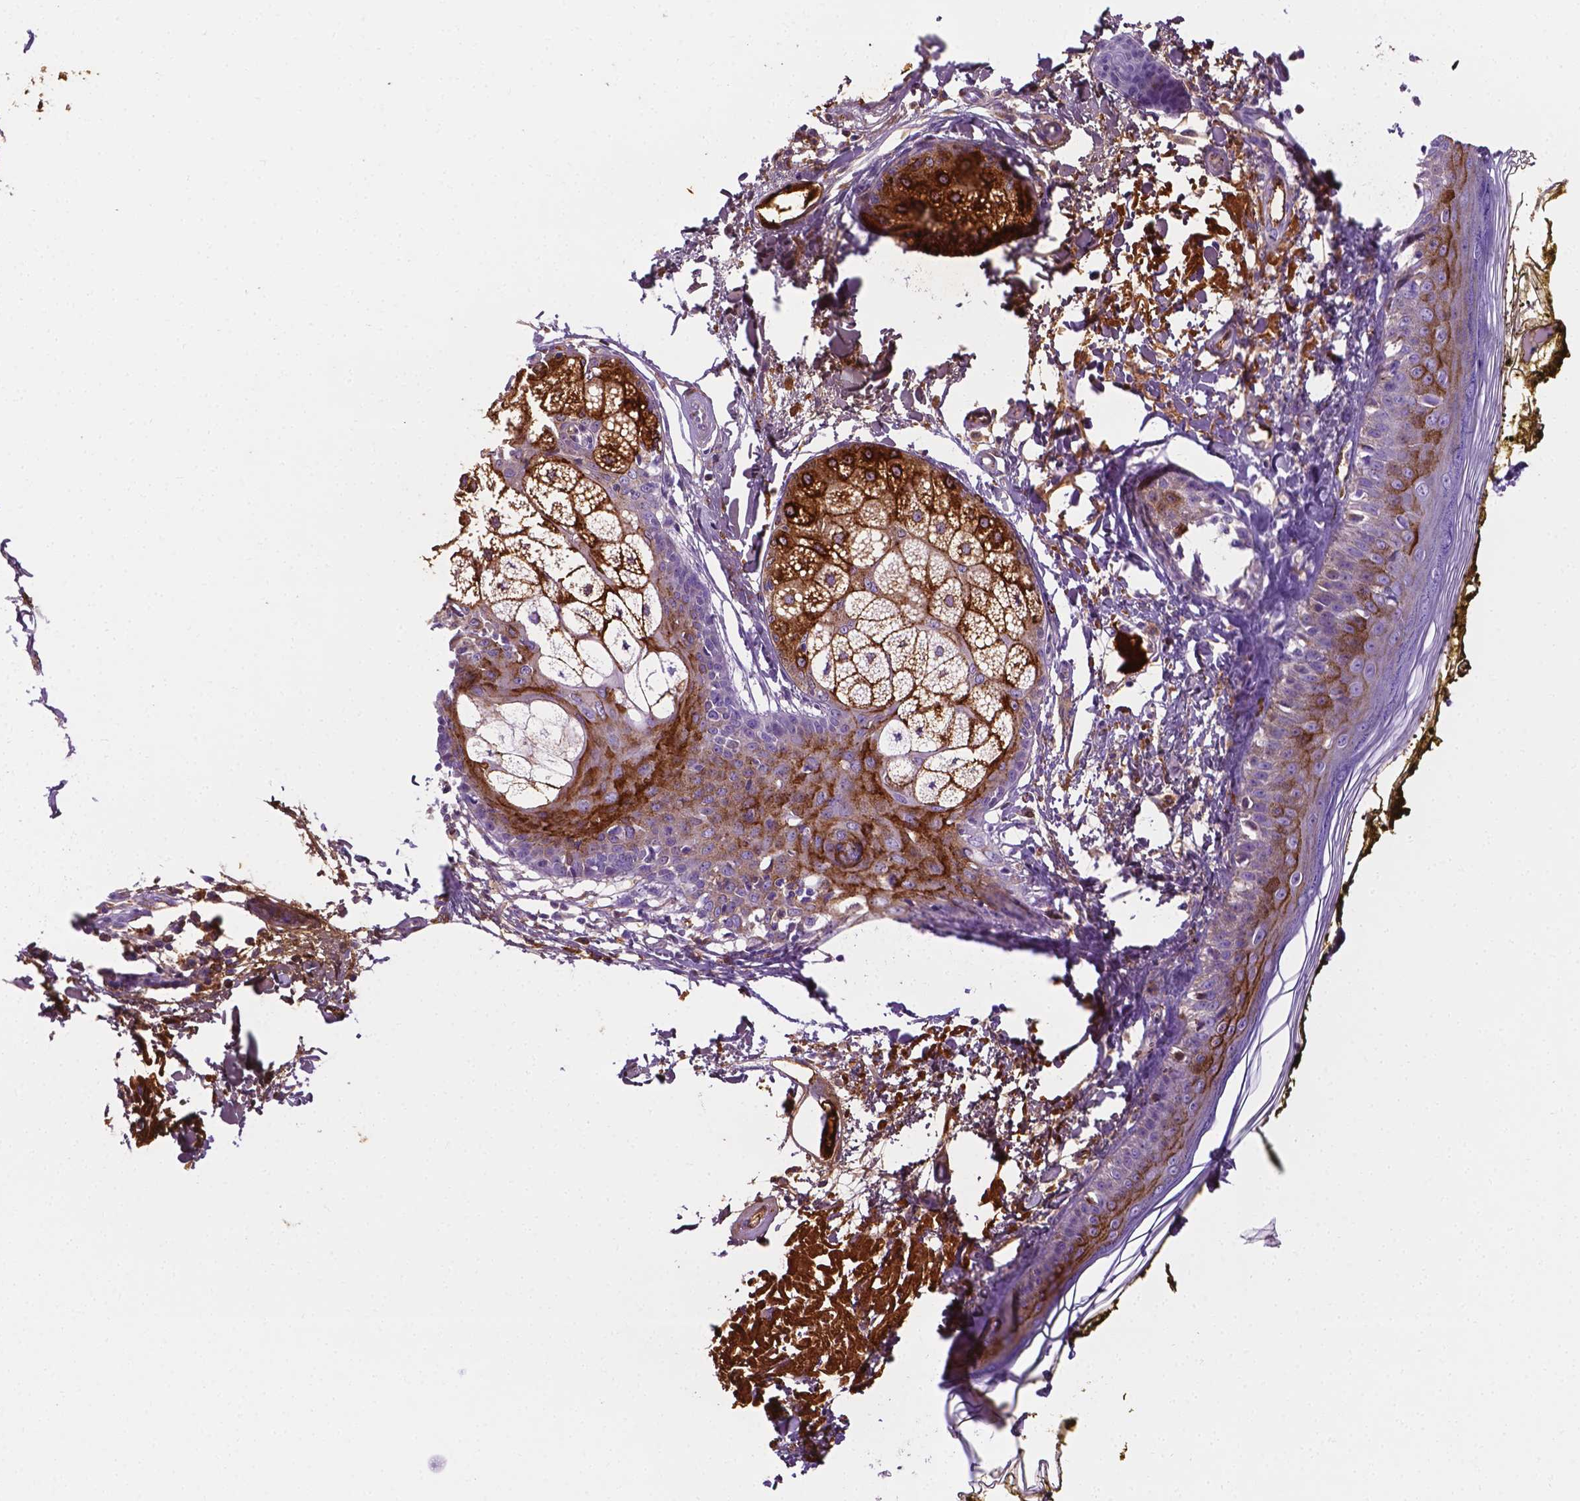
{"staining": {"intensity": "negative", "quantity": "none", "location": "none"}, "tissue": "skin", "cell_type": "Fibroblasts", "image_type": "normal", "snomed": [{"axis": "morphology", "description": "Normal tissue, NOS"}, {"axis": "topography", "description": "Skin"}], "caption": "A high-resolution histopathology image shows IHC staining of benign skin, which displays no significant staining in fibroblasts.", "gene": "APOE", "patient": {"sex": "male", "age": 76}}